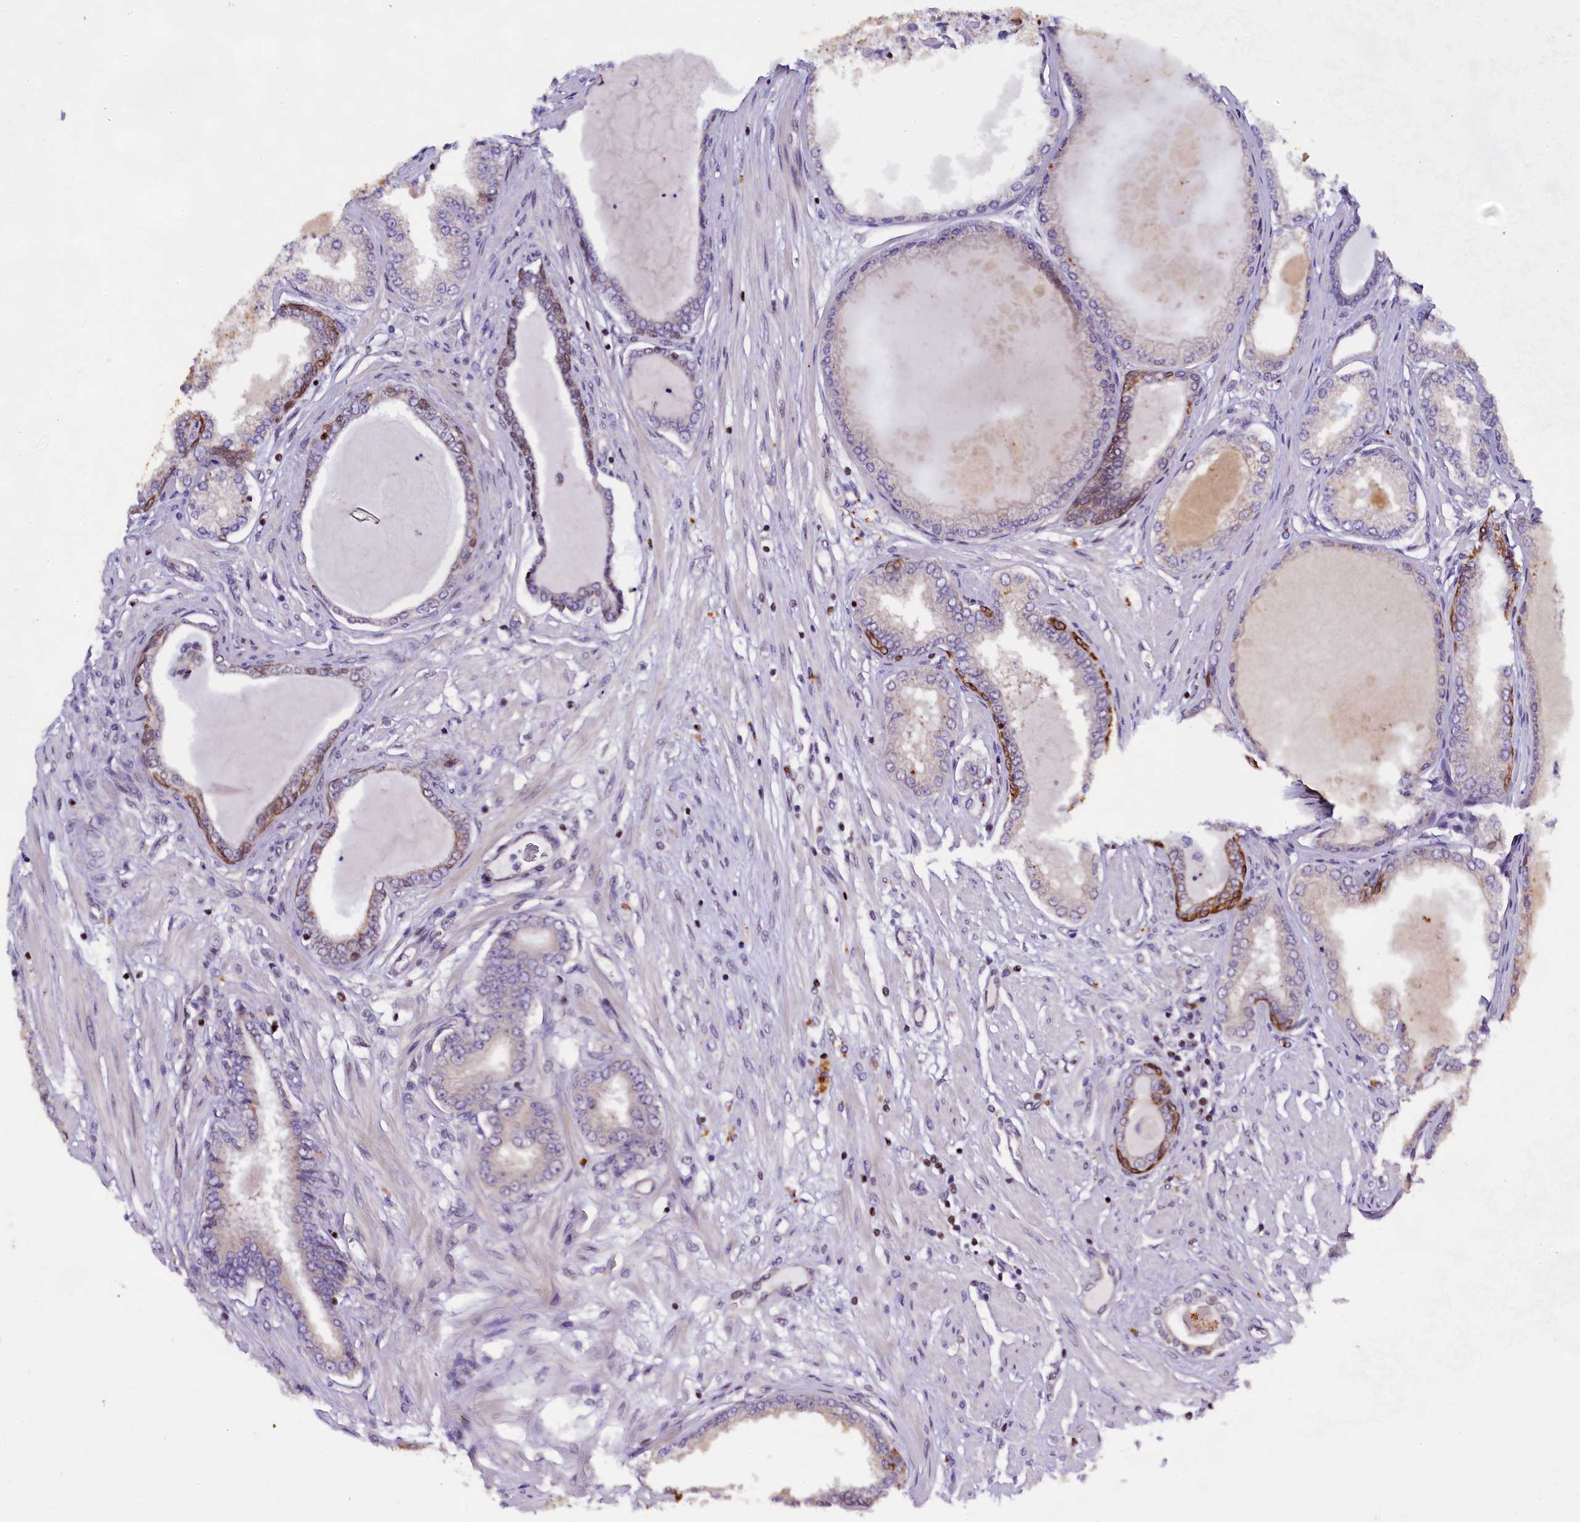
{"staining": {"intensity": "negative", "quantity": "none", "location": "none"}, "tissue": "prostate cancer", "cell_type": "Tumor cells", "image_type": "cancer", "snomed": [{"axis": "morphology", "description": "Adenocarcinoma, Low grade"}, {"axis": "topography", "description": "Prostate"}], "caption": "The photomicrograph reveals no significant positivity in tumor cells of prostate cancer (adenocarcinoma (low-grade)). (Brightfield microscopy of DAB IHC at high magnification).", "gene": "SP4", "patient": {"sex": "male", "age": 63}}